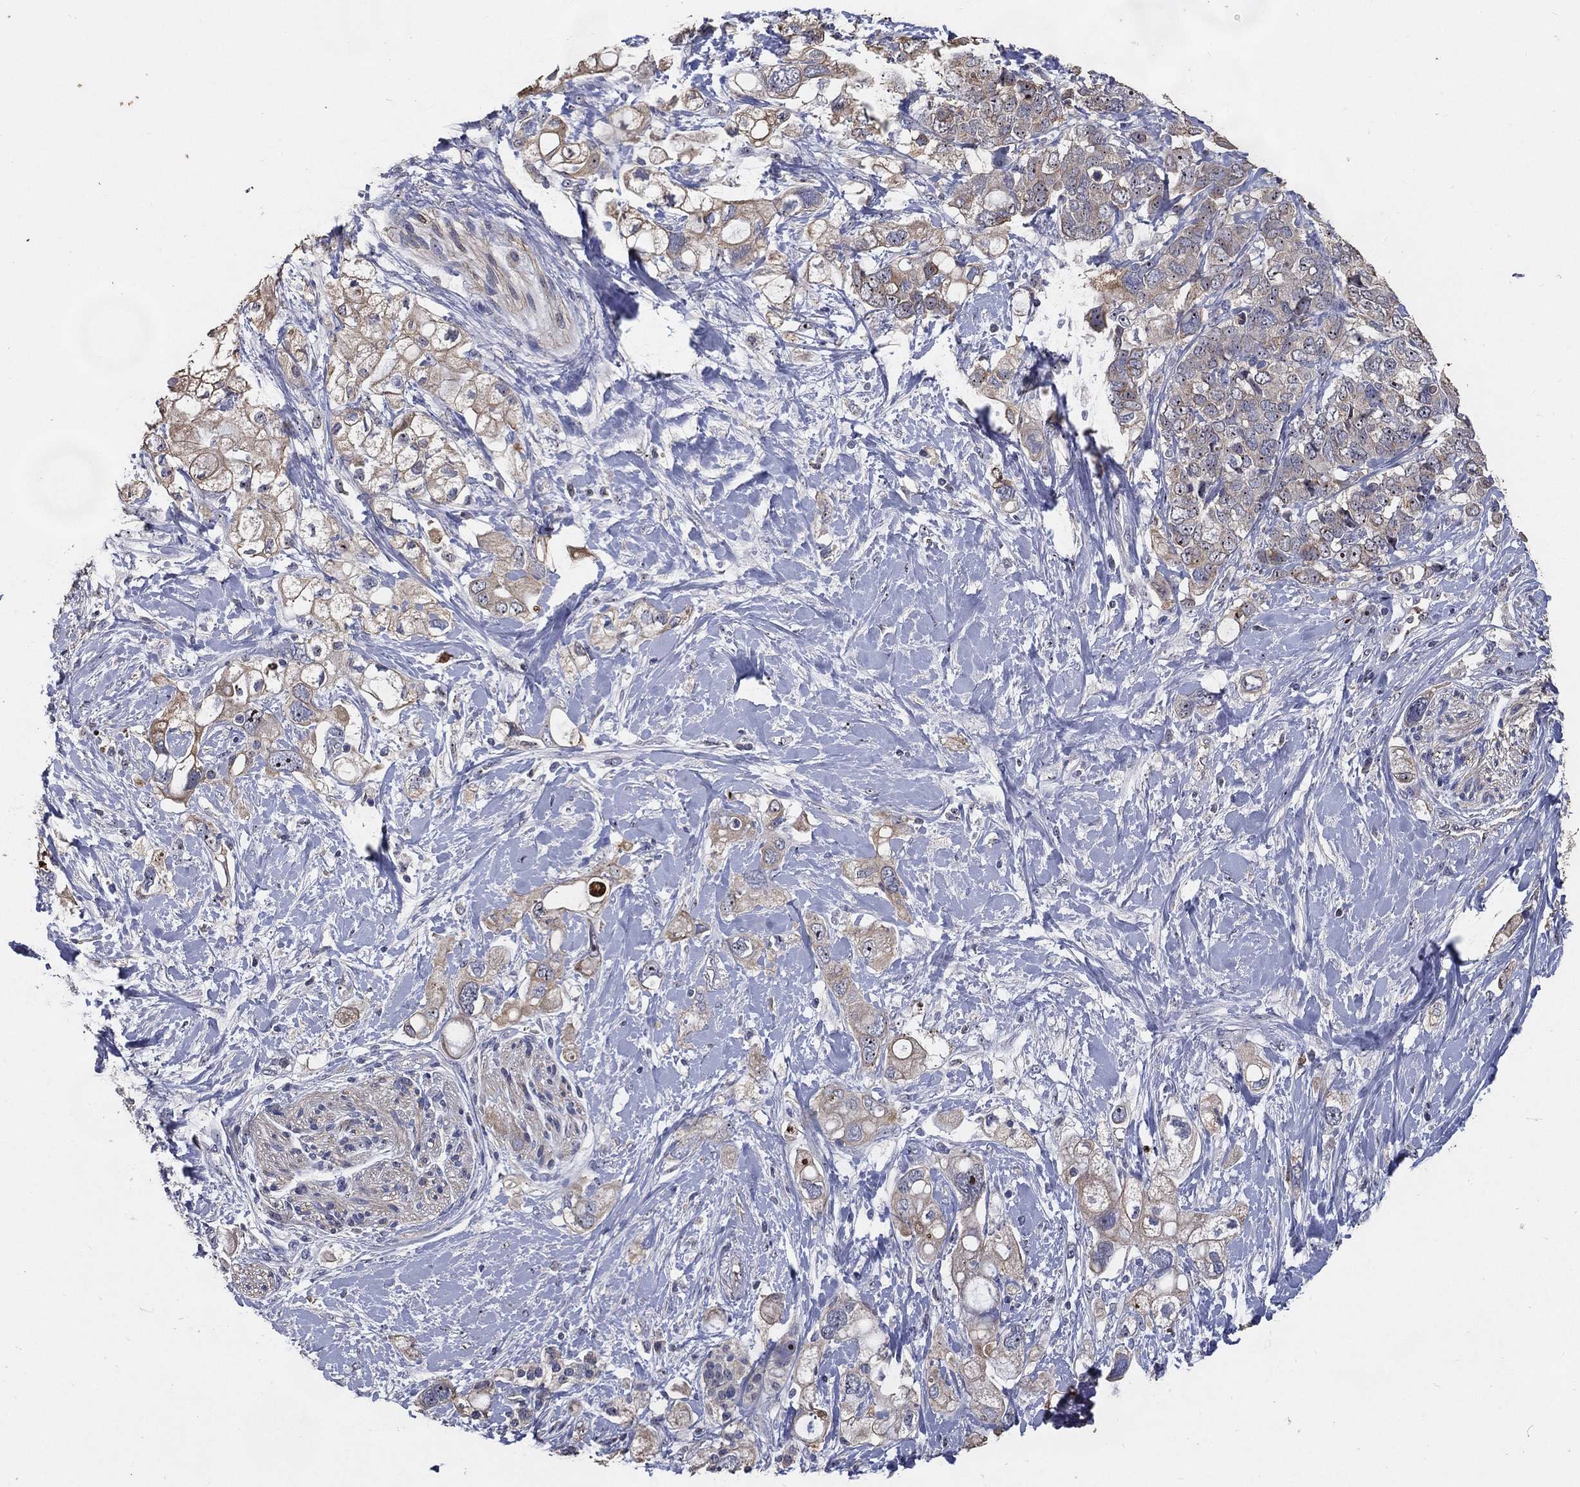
{"staining": {"intensity": "weak", "quantity": "25%-75%", "location": "cytoplasmic/membranous"}, "tissue": "pancreatic cancer", "cell_type": "Tumor cells", "image_type": "cancer", "snomed": [{"axis": "morphology", "description": "Adenocarcinoma, NOS"}, {"axis": "topography", "description": "Pancreas"}], "caption": "Immunohistochemical staining of human pancreatic adenocarcinoma displays low levels of weak cytoplasmic/membranous protein staining in about 25%-75% of tumor cells.", "gene": "EFNA1", "patient": {"sex": "female", "age": 56}}